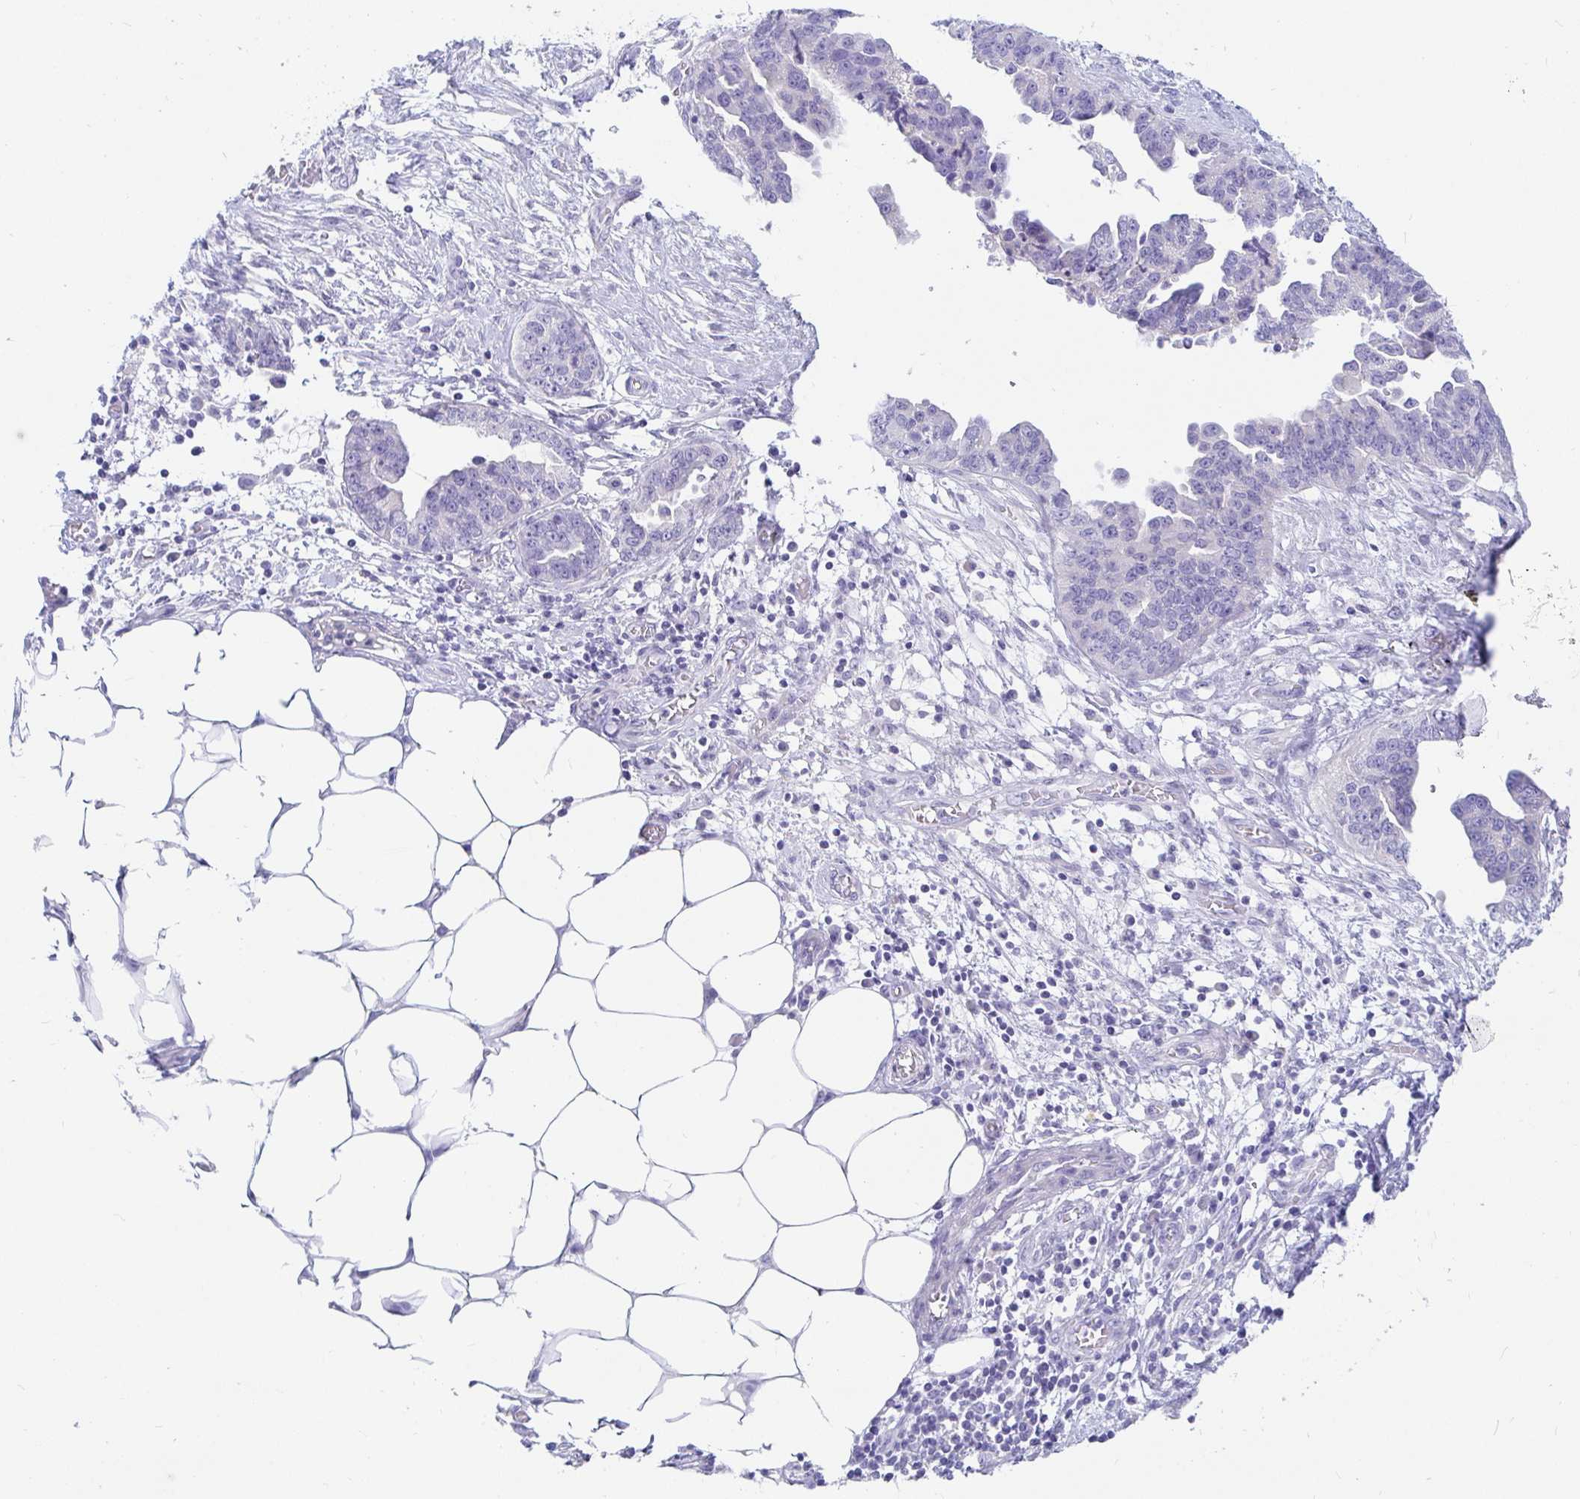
{"staining": {"intensity": "negative", "quantity": "none", "location": "none"}, "tissue": "ovarian cancer", "cell_type": "Tumor cells", "image_type": "cancer", "snomed": [{"axis": "morphology", "description": "Cystadenocarcinoma, serous, NOS"}, {"axis": "topography", "description": "Ovary"}], "caption": "DAB (3,3'-diaminobenzidine) immunohistochemical staining of human ovarian cancer (serous cystadenocarcinoma) exhibits no significant positivity in tumor cells.", "gene": "NR2E1", "patient": {"sex": "female", "age": 75}}